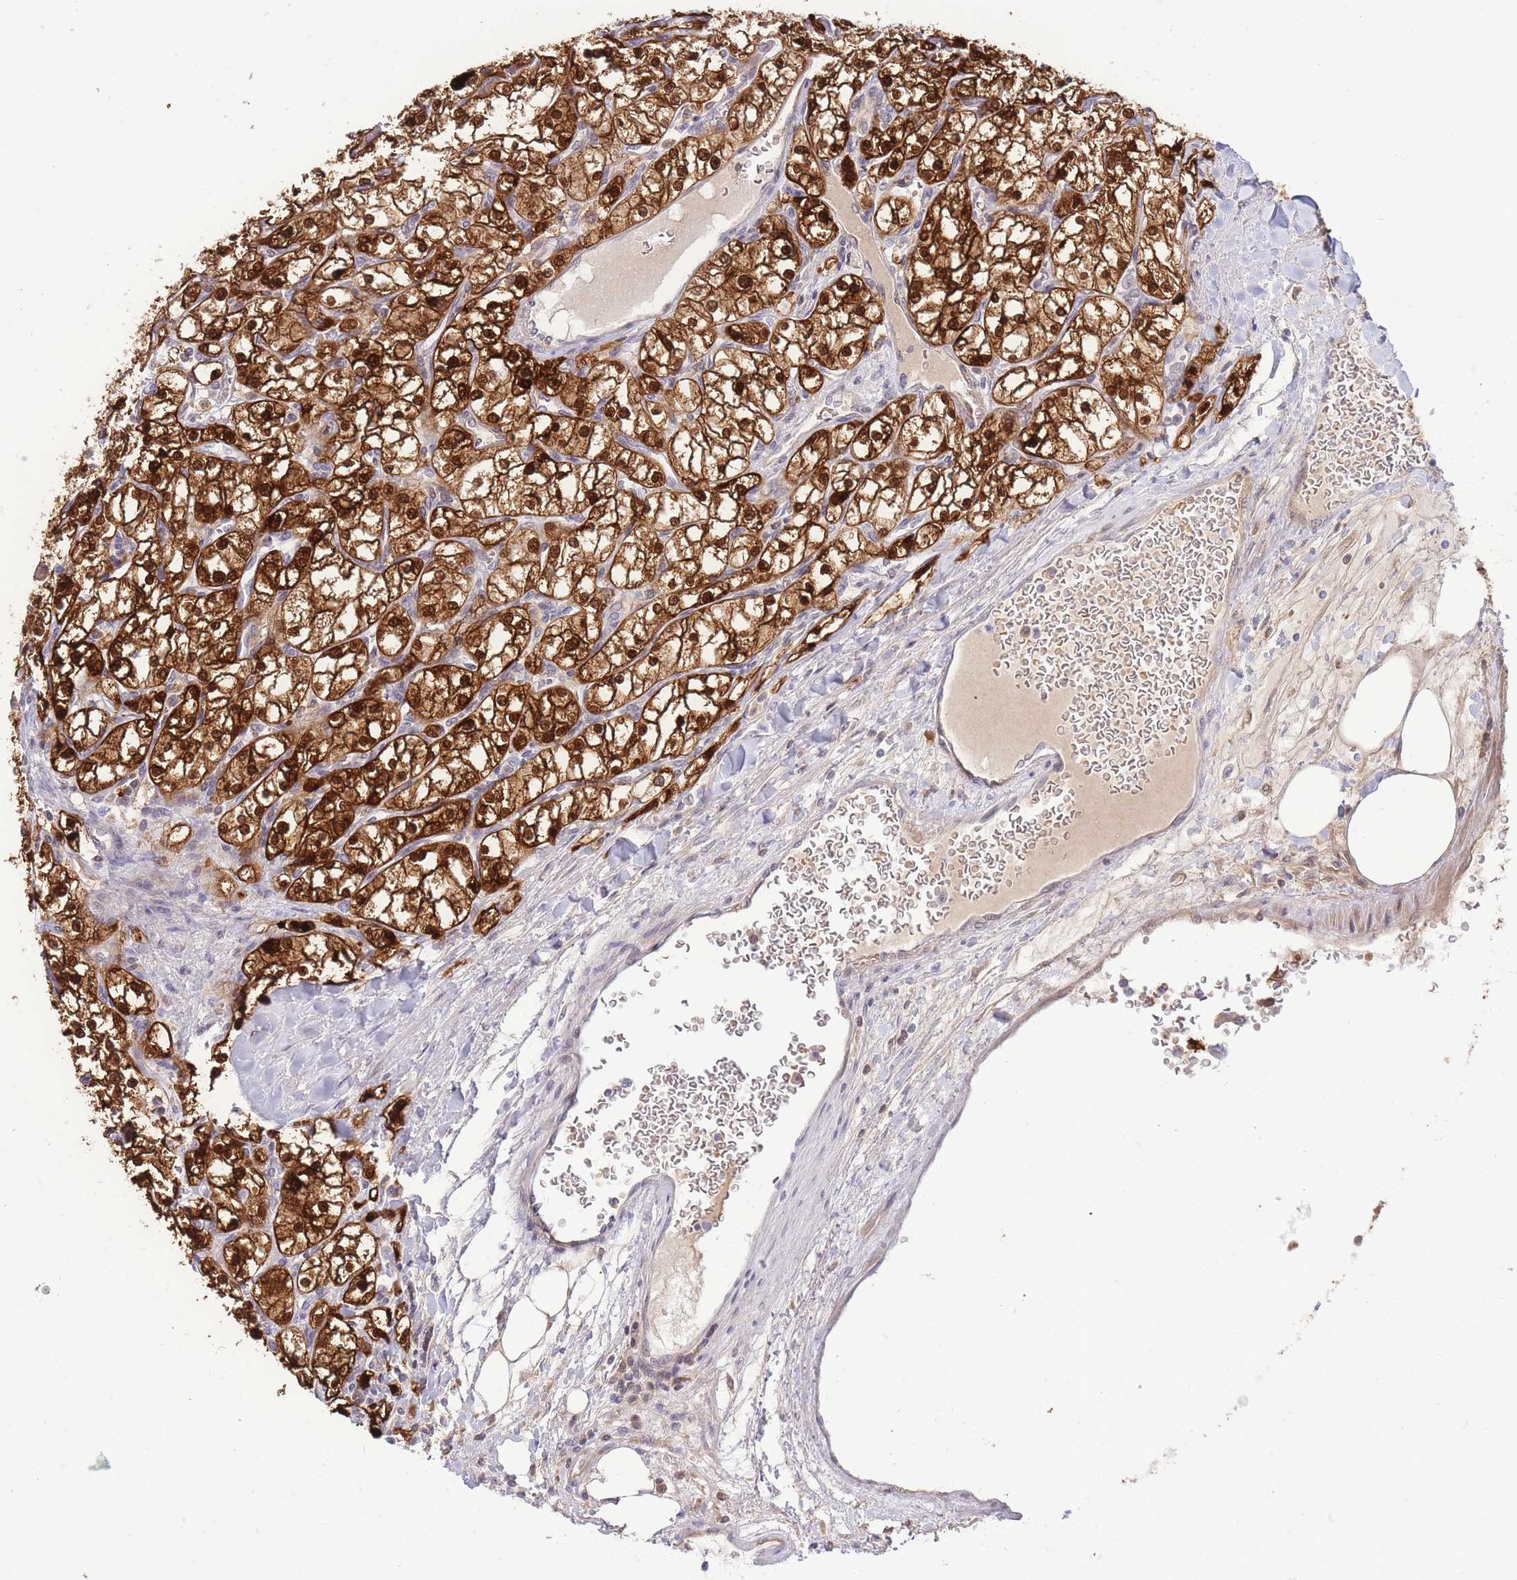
{"staining": {"intensity": "strong", "quantity": ">75%", "location": "cytoplasmic/membranous,nuclear"}, "tissue": "renal cancer", "cell_type": "Tumor cells", "image_type": "cancer", "snomed": [{"axis": "morphology", "description": "Adenocarcinoma, NOS"}, {"axis": "topography", "description": "Kidney"}], "caption": "Approximately >75% of tumor cells in human adenocarcinoma (renal) reveal strong cytoplasmic/membranous and nuclear protein positivity as visualized by brown immunohistochemical staining.", "gene": "FBXO46", "patient": {"sex": "male", "age": 80}}